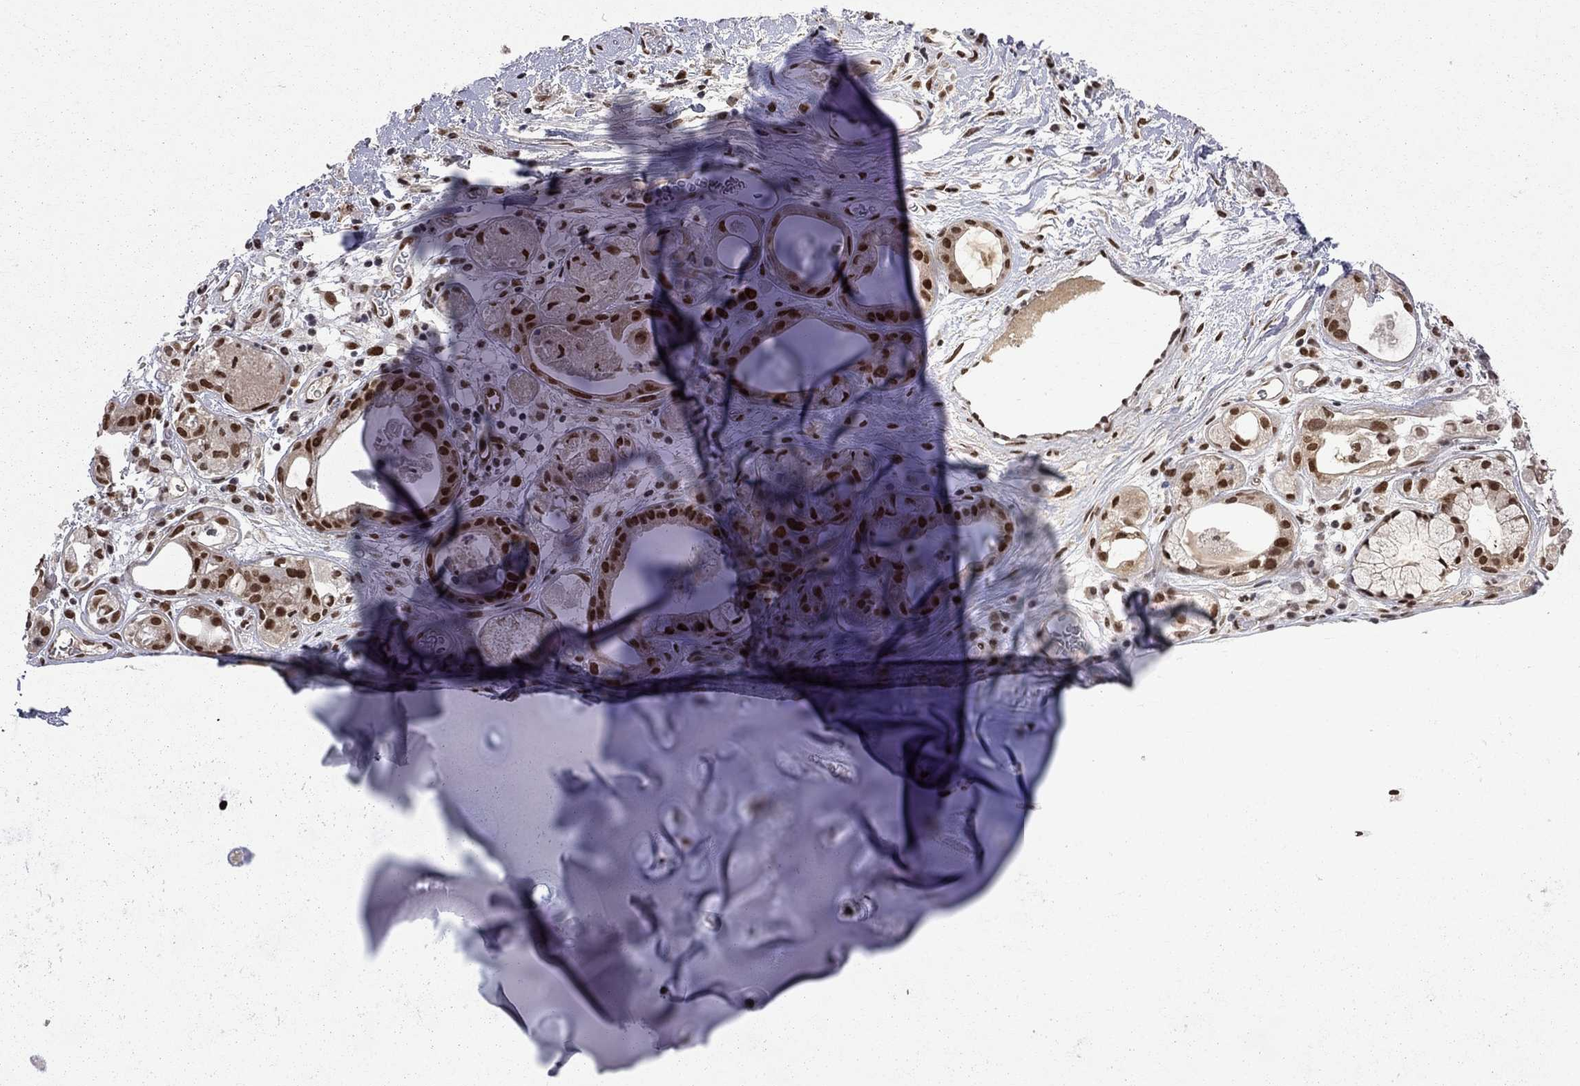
{"staining": {"intensity": "strong", "quantity": ">75%", "location": "nuclear"}, "tissue": "soft tissue", "cell_type": "Fibroblasts", "image_type": "normal", "snomed": [{"axis": "morphology", "description": "Normal tissue, NOS"}, {"axis": "topography", "description": "Cartilage tissue"}], "caption": "DAB immunohistochemical staining of unremarkable soft tissue shows strong nuclear protein positivity in approximately >75% of fibroblasts. (DAB IHC with brightfield microscopy, high magnification).", "gene": "SAP30L", "patient": {"sex": "male", "age": 81}}